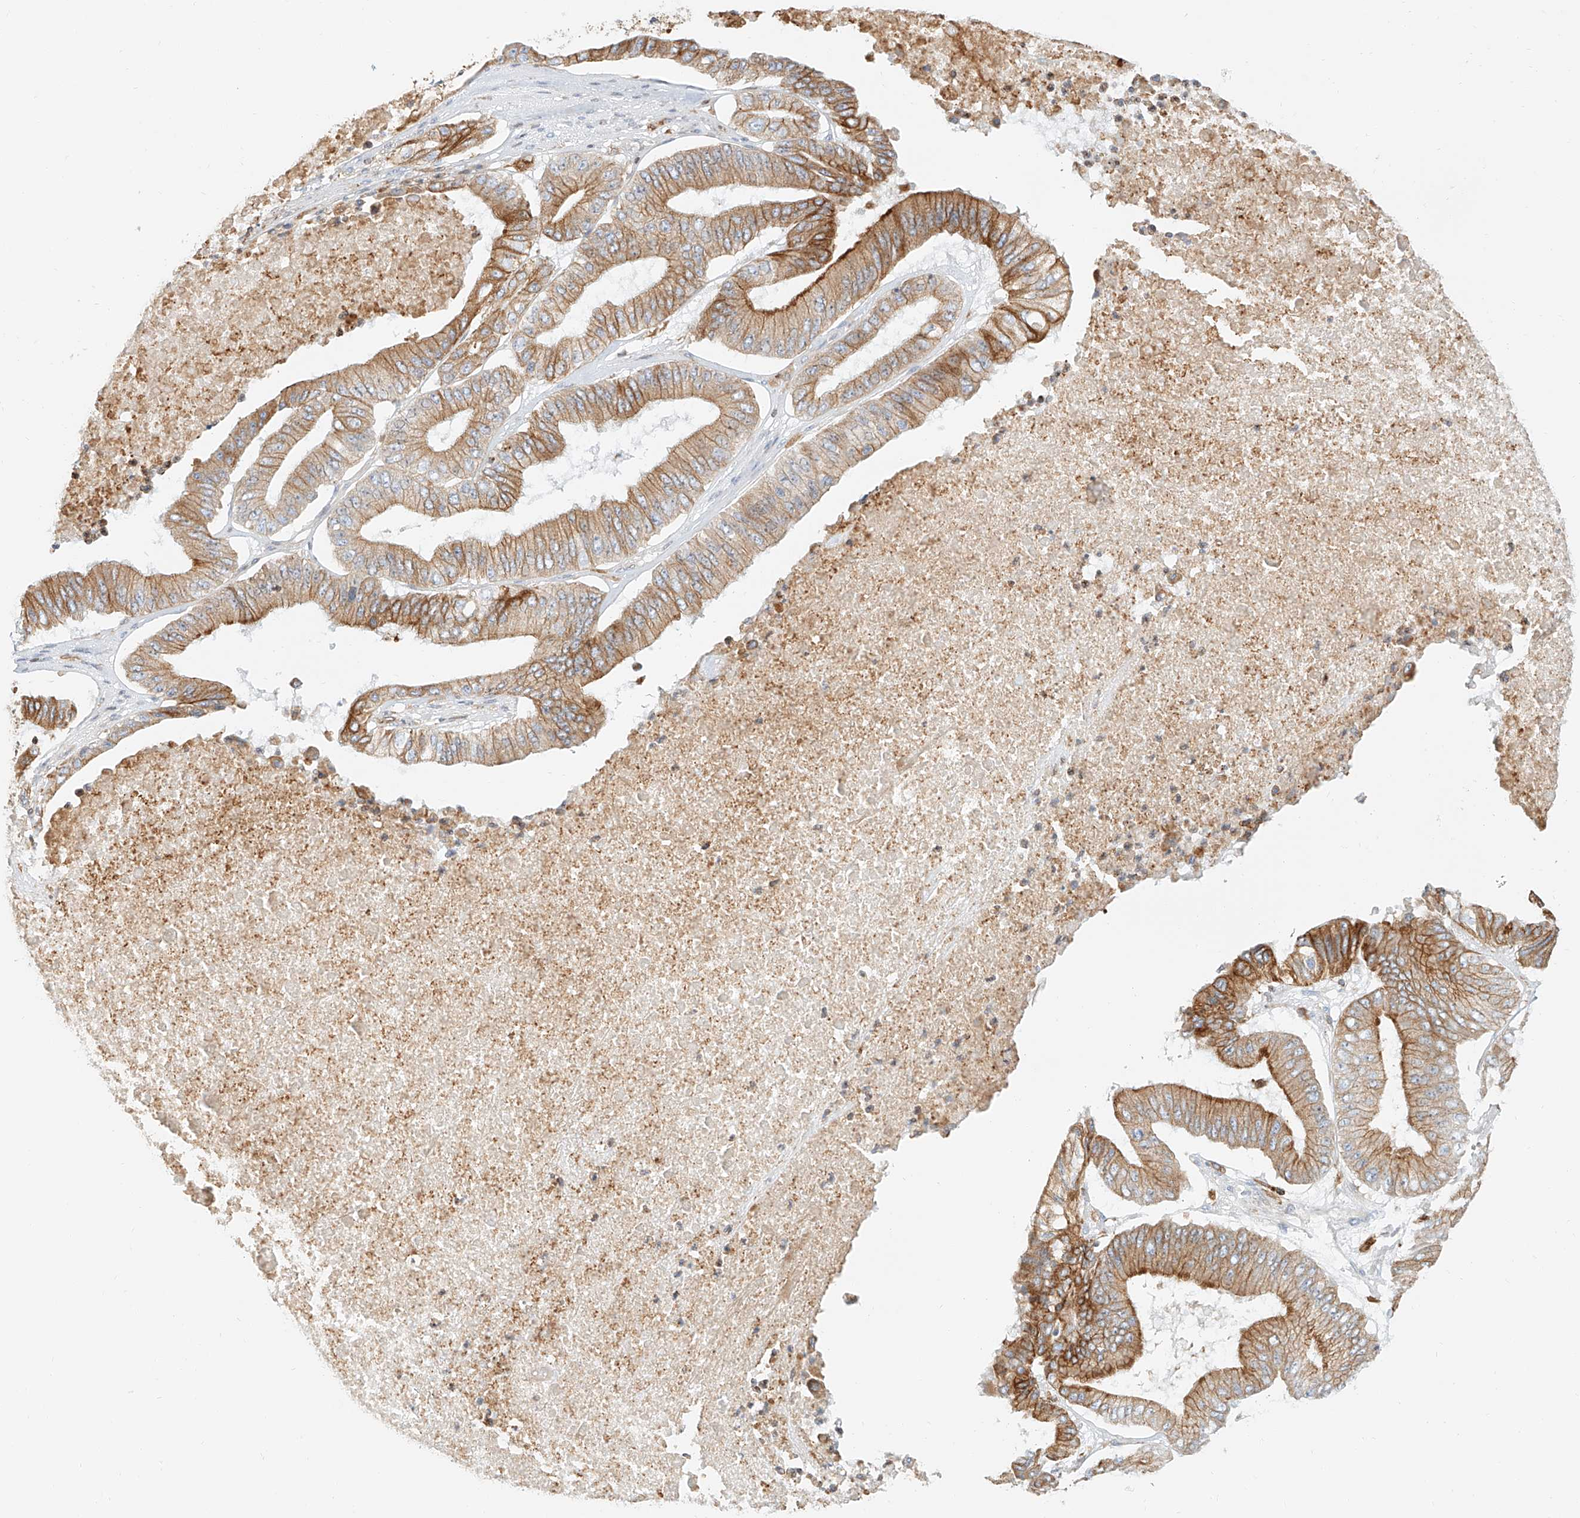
{"staining": {"intensity": "moderate", "quantity": ">75%", "location": "cytoplasmic/membranous"}, "tissue": "pancreatic cancer", "cell_type": "Tumor cells", "image_type": "cancer", "snomed": [{"axis": "morphology", "description": "Adenocarcinoma, NOS"}, {"axis": "topography", "description": "Pancreas"}], "caption": "This is an image of IHC staining of adenocarcinoma (pancreatic), which shows moderate staining in the cytoplasmic/membranous of tumor cells.", "gene": "DHRS7", "patient": {"sex": "female", "age": 77}}